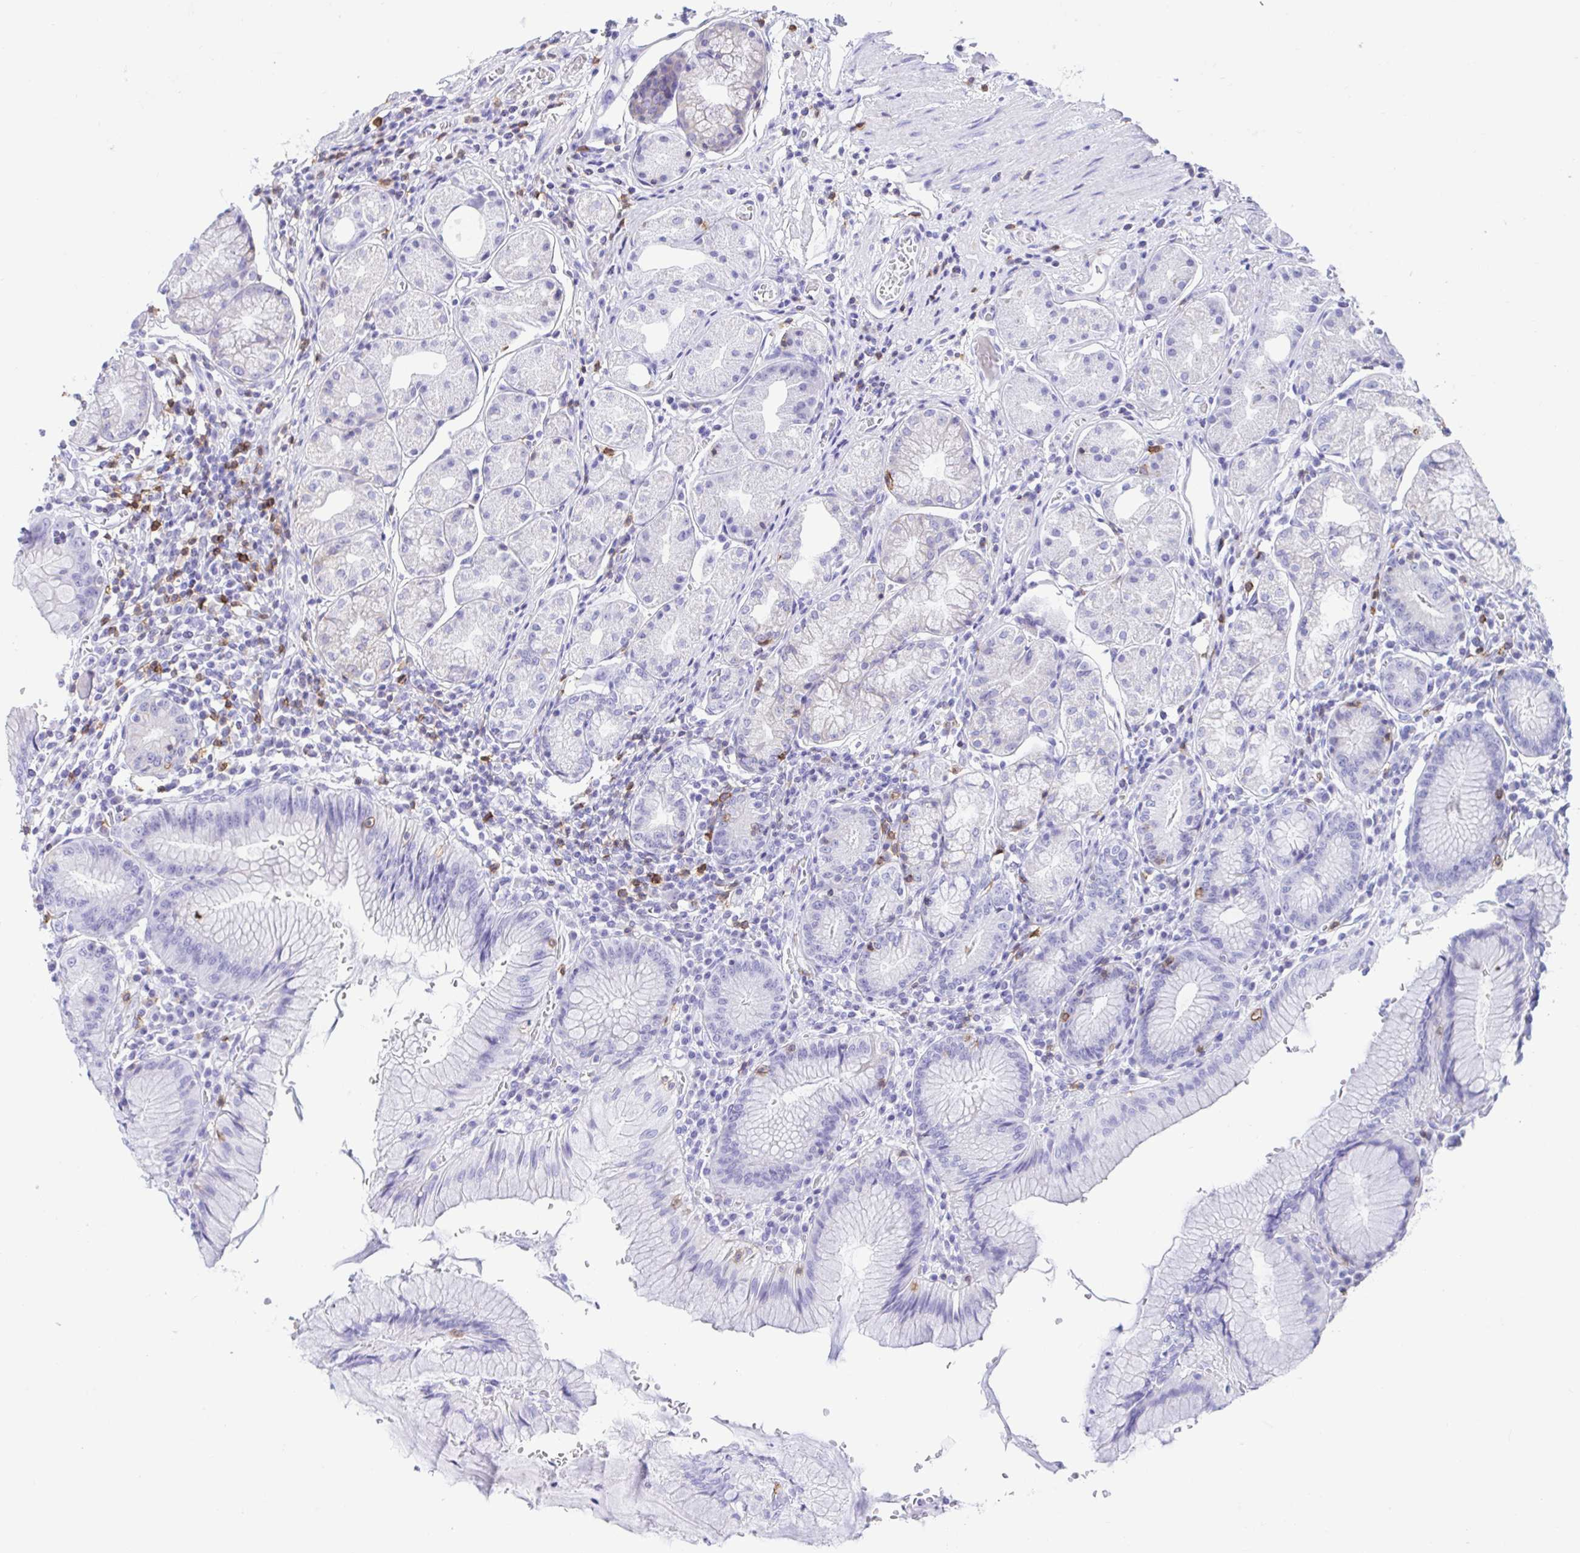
{"staining": {"intensity": "negative", "quantity": "none", "location": "none"}, "tissue": "stomach", "cell_type": "Glandular cells", "image_type": "normal", "snomed": [{"axis": "morphology", "description": "Normal tissue, NOS"}, {"axis": "topography", "description": "Stomach"}], "caption": "DAB immunohistochemical staining of normal human stomach exhibits no significant staining in glandular cells. Nuclei are stained in blue.", "gene": "CD5", "patient": {"sex": "male", "age": 55}}